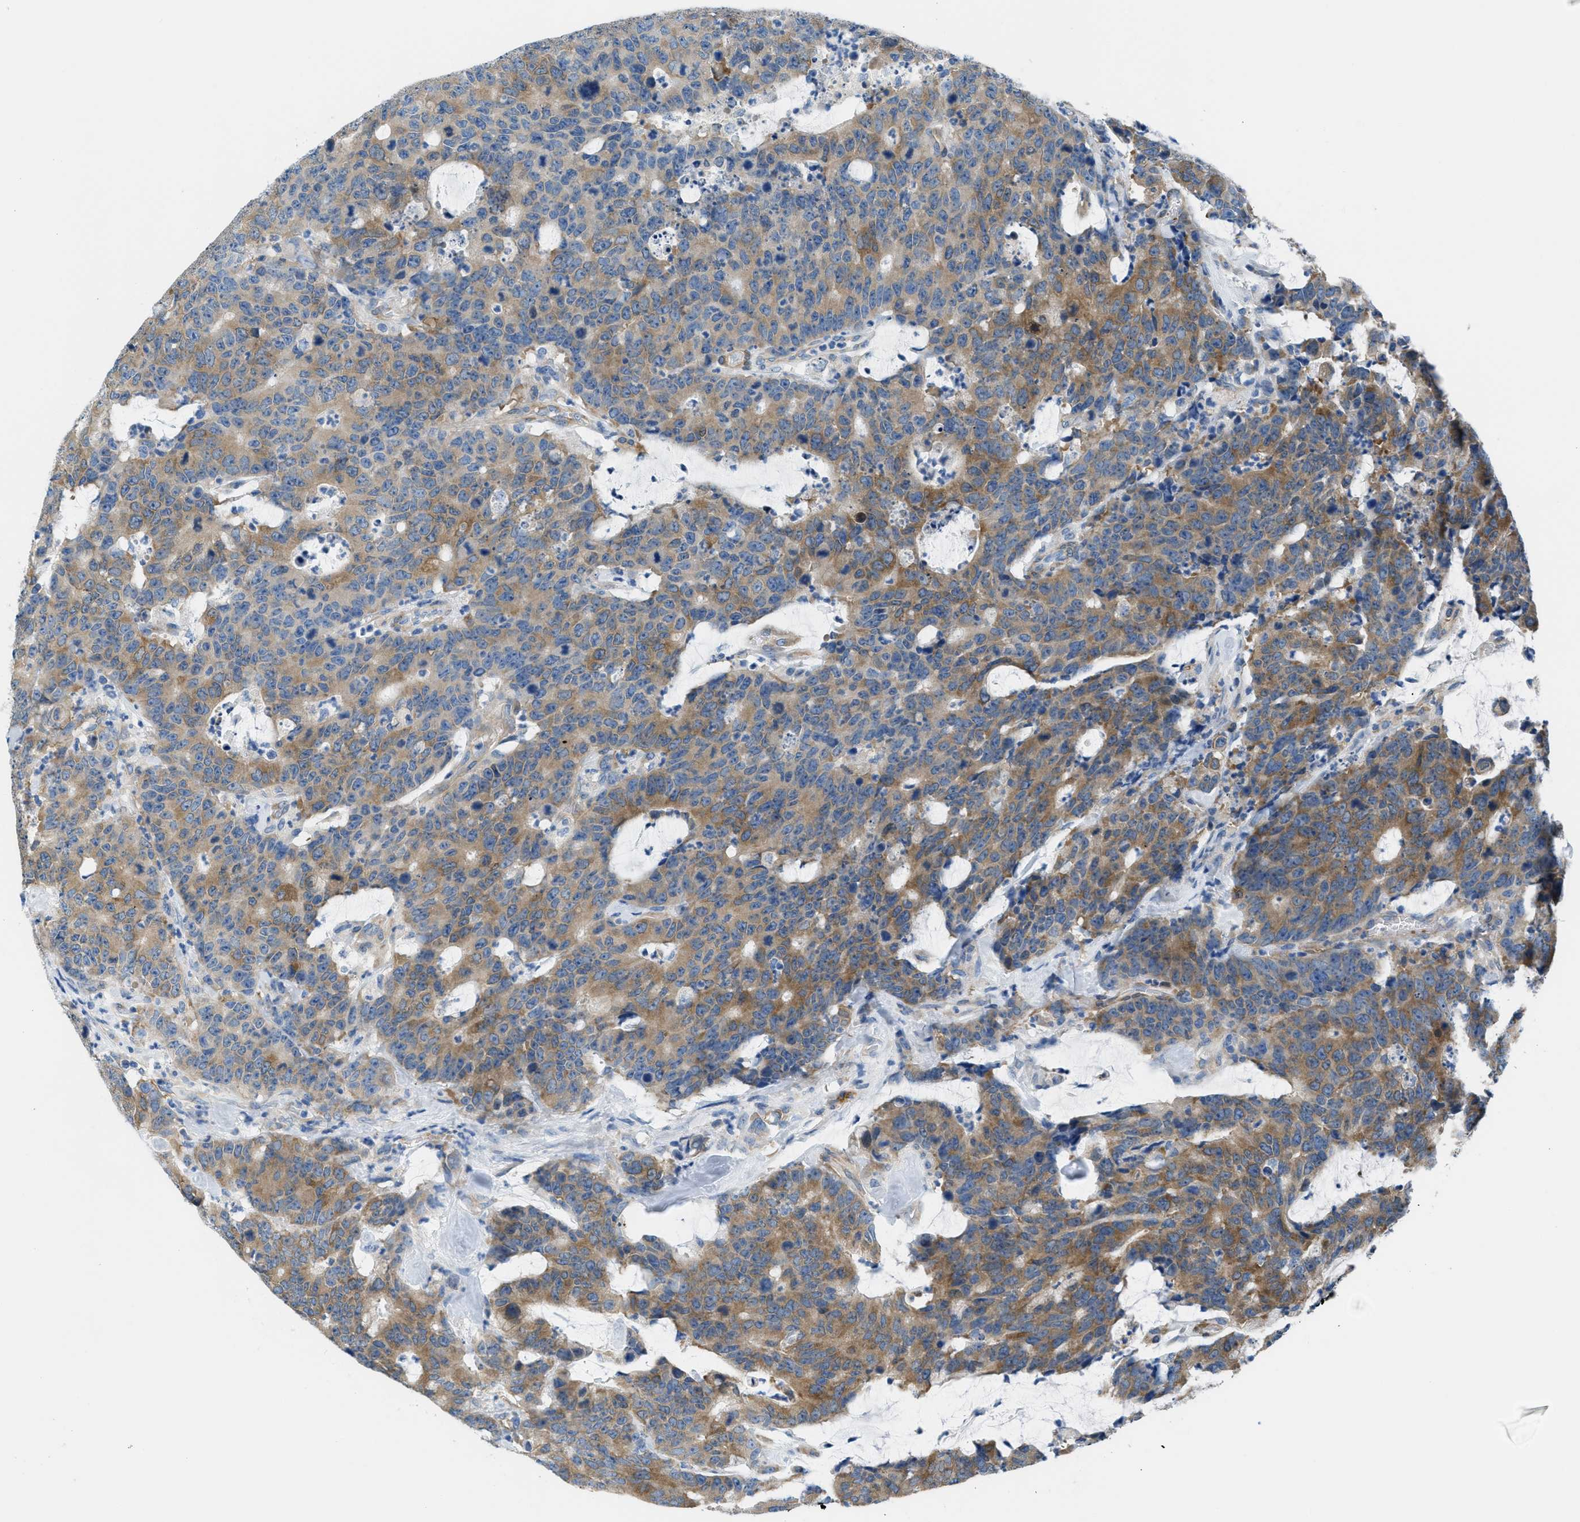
{"staining": {"intensity": "moderate", "quantity": ">75%", "location": "cytoplasmic/membranous"}, "tissue": "colorectal cancer", "cell_type": "Tumor cells", "image_type": "cancer", "snomed": [{"axis": "morphology", "description": "Adenocarcinoma, NOS"}, {"axis": "topography", "description": "Colon"}], "caption": "Human adenocarcinoma (colorectal) stained for a protein (brown) displays moderate cytoplasmic/membranous positive staining in approximately >75% of tumor cells.", "gene": "MAPRE2", "patient": {"sex": "female", "age": 86}}